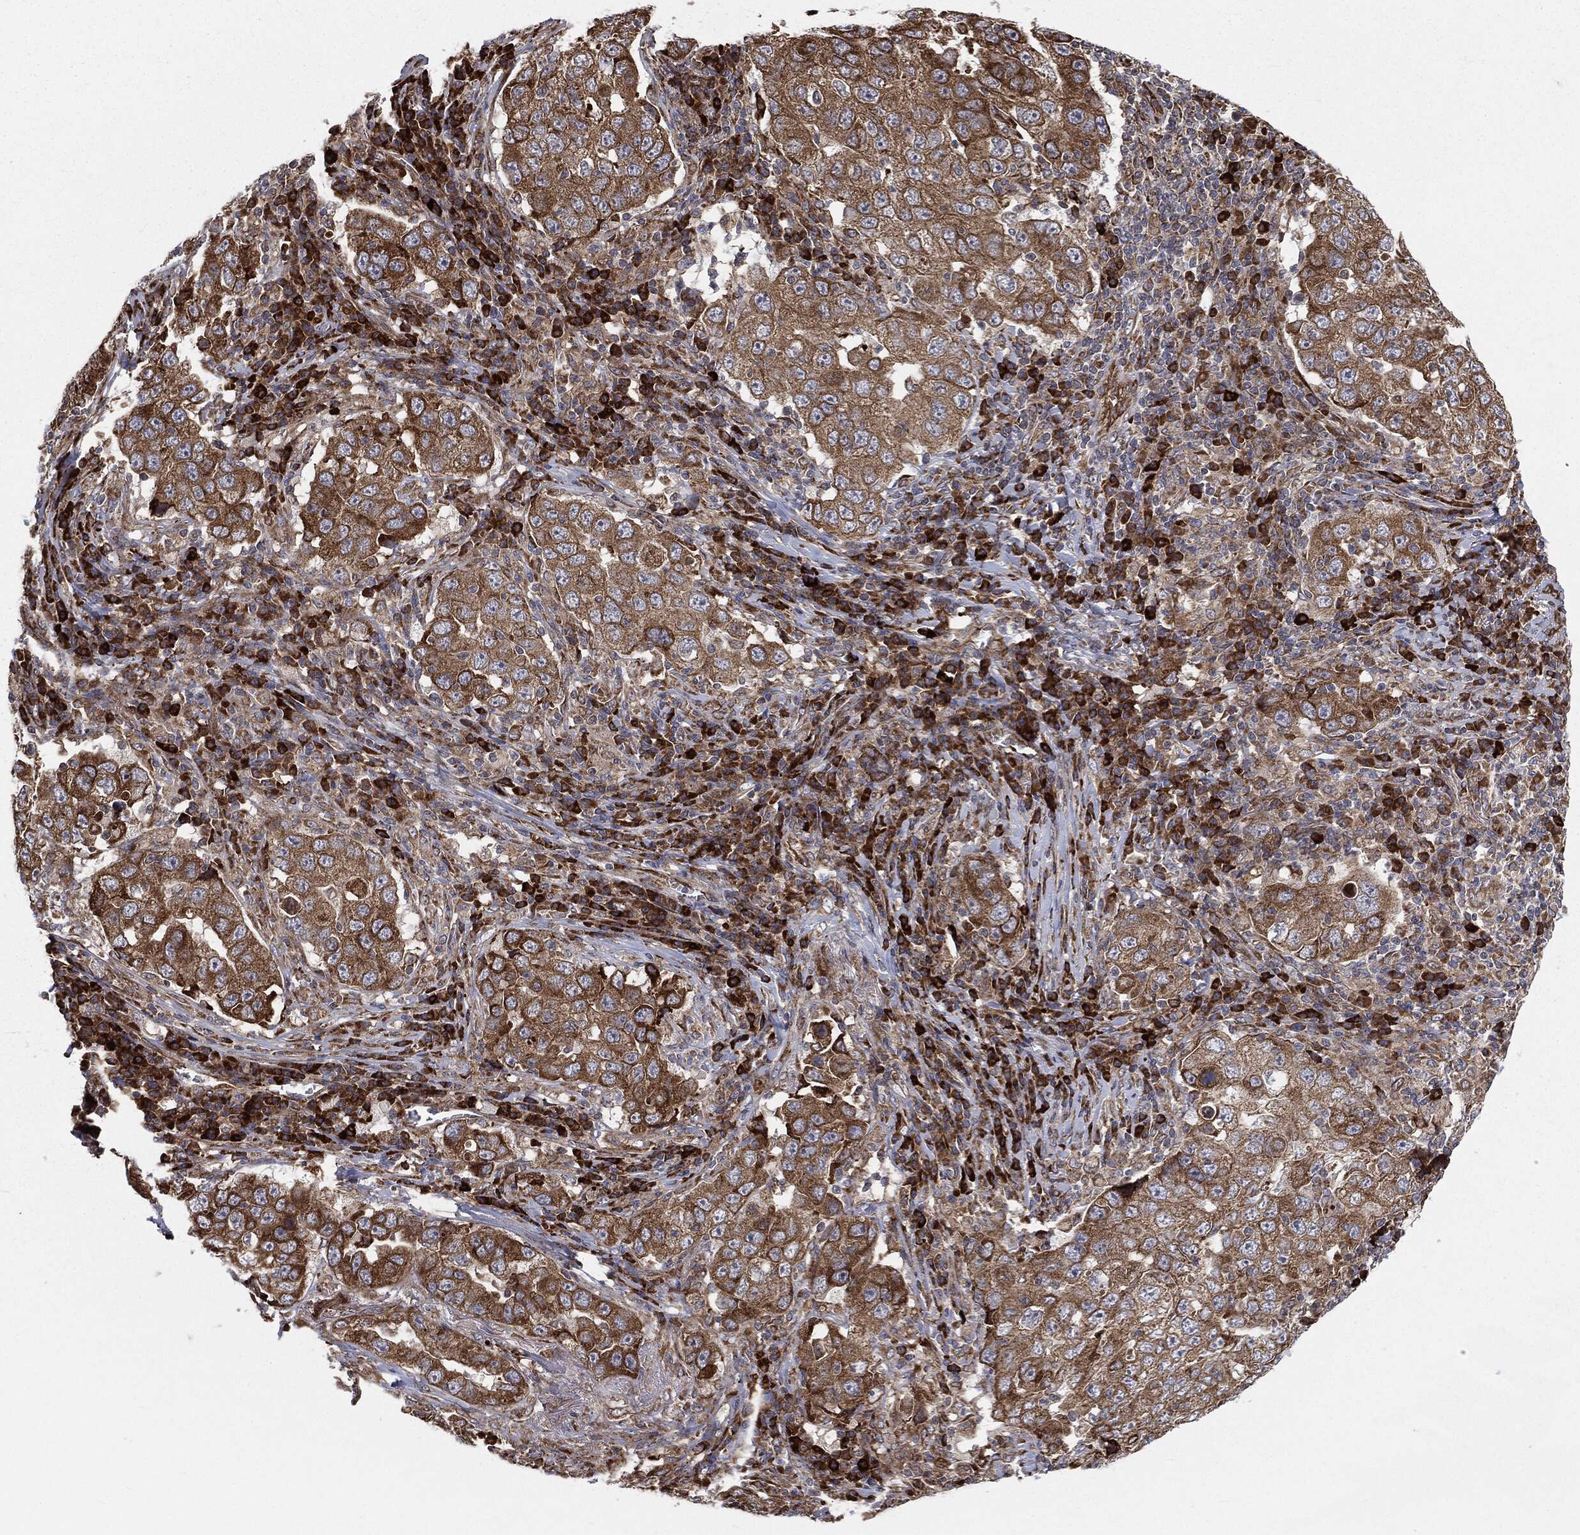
{"staining": {"intensity": "moderate", "quantity": ">75%", "location": "cytoplasmic/membranous"}, "tissue": "lung cancer", "cell_type": "Tumor cells", "image_type": "cancer", "snomed": [{"axis": "morphology", "description": "Adenocarcinoma, NOS"}, {"axis": "topography", "description": "Lung"}], "caption": "Moderate cytoplasmic/membranous positivity for a protein is identified in about >75% of tumor cells of lung cancer (adenocarcinoma) using immunohistochemistry.", "gene": "CYLD", "patient": {"sex": "male", "age": 73}}